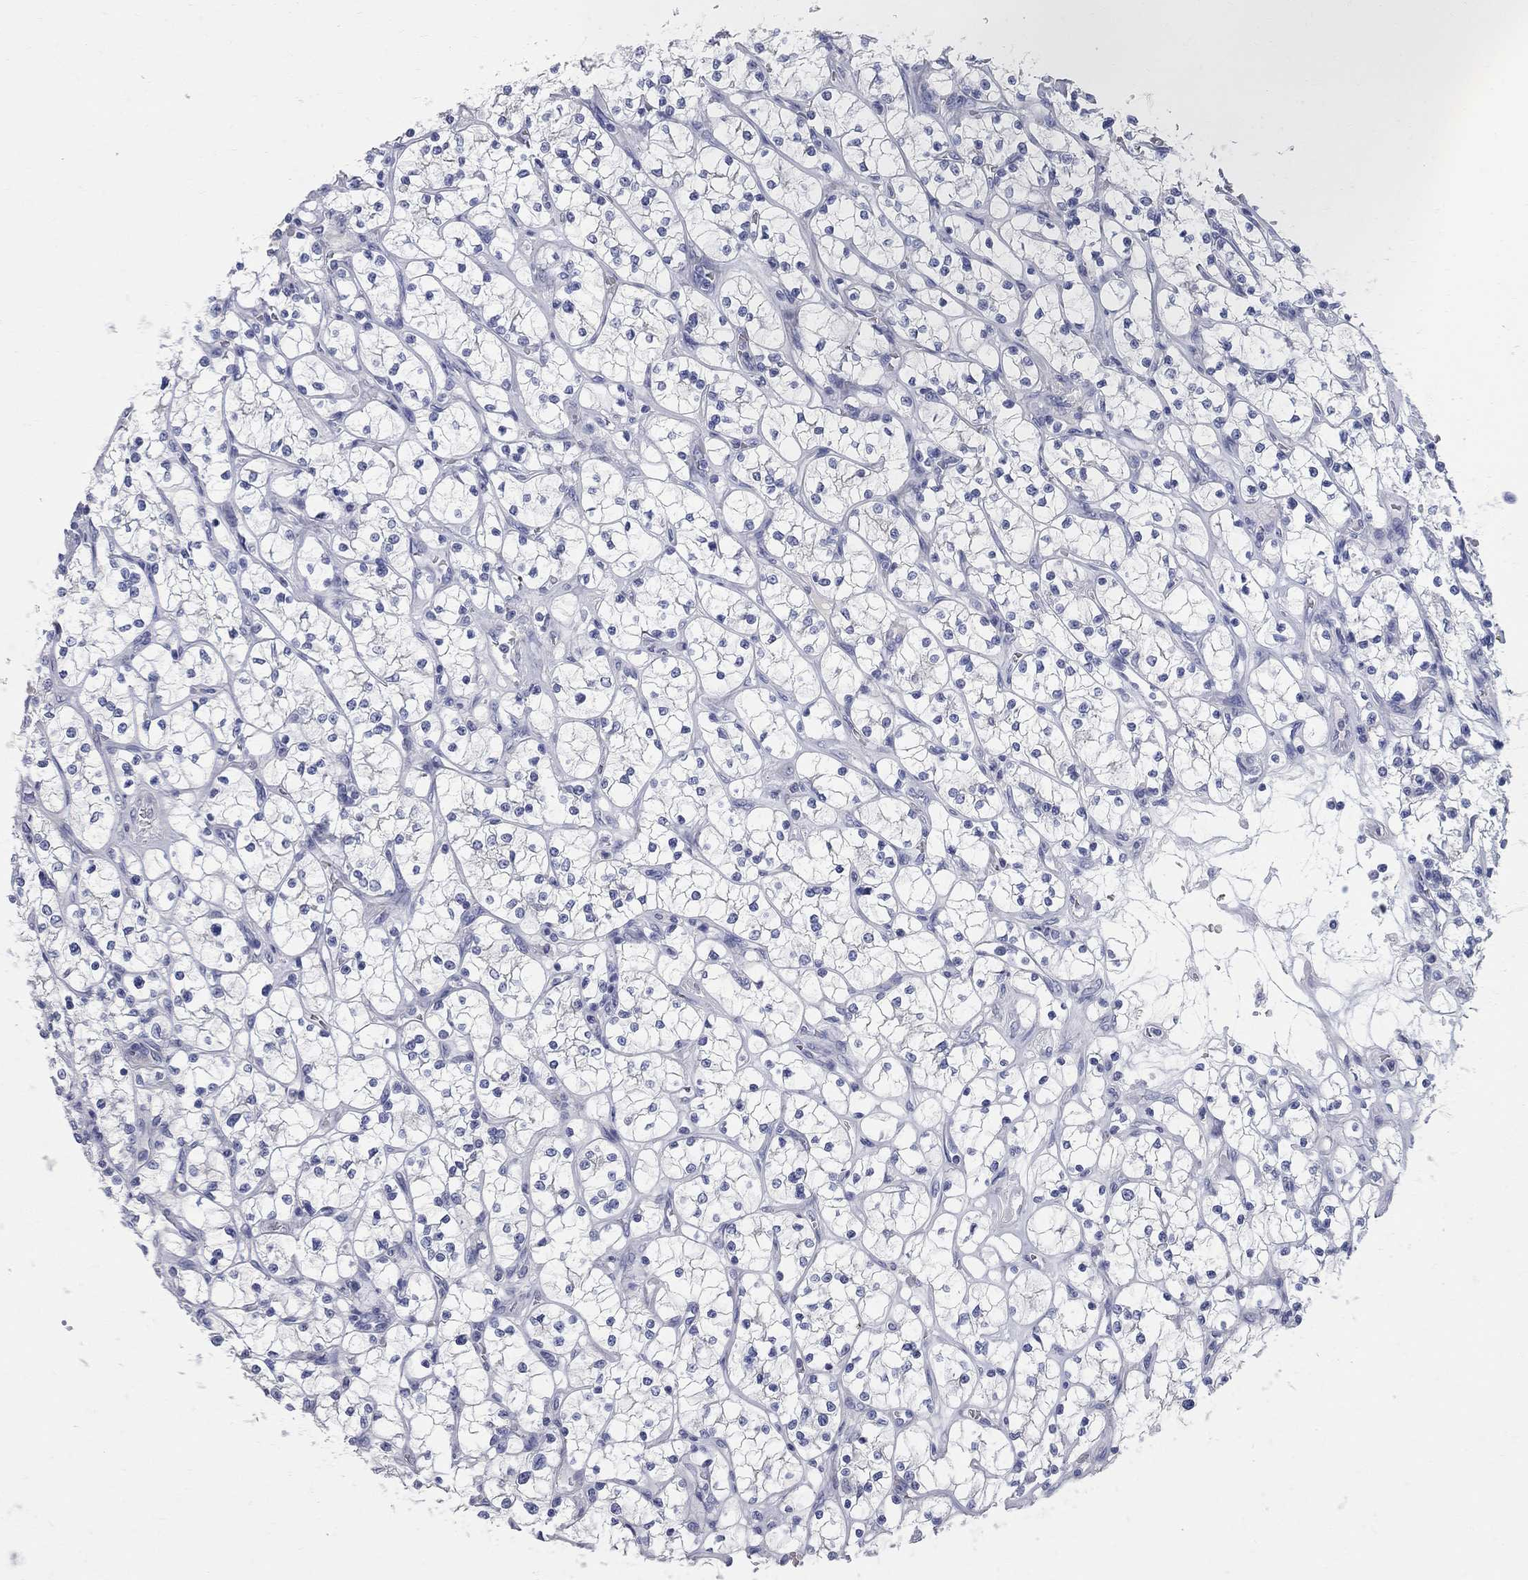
{"staining": {"intensity": "negative", "quantity": "none", "location": "none"}, "tissue": "renal cancer", "cell_type": "Tumor cells", "image_type": "cancer", "snomed": [{"axis": "morphology", "description": "Adenocarcinoma, NOS"}, {"axis": "topography", "description": "Kidney"}], "caption": "High power microscopy histopathology image of an IHC histopathology image of renal cancer, revealing no significant staining in tumor cells.", "gene": "AOX1", "patient": {"sex": "female", "age": 64}}